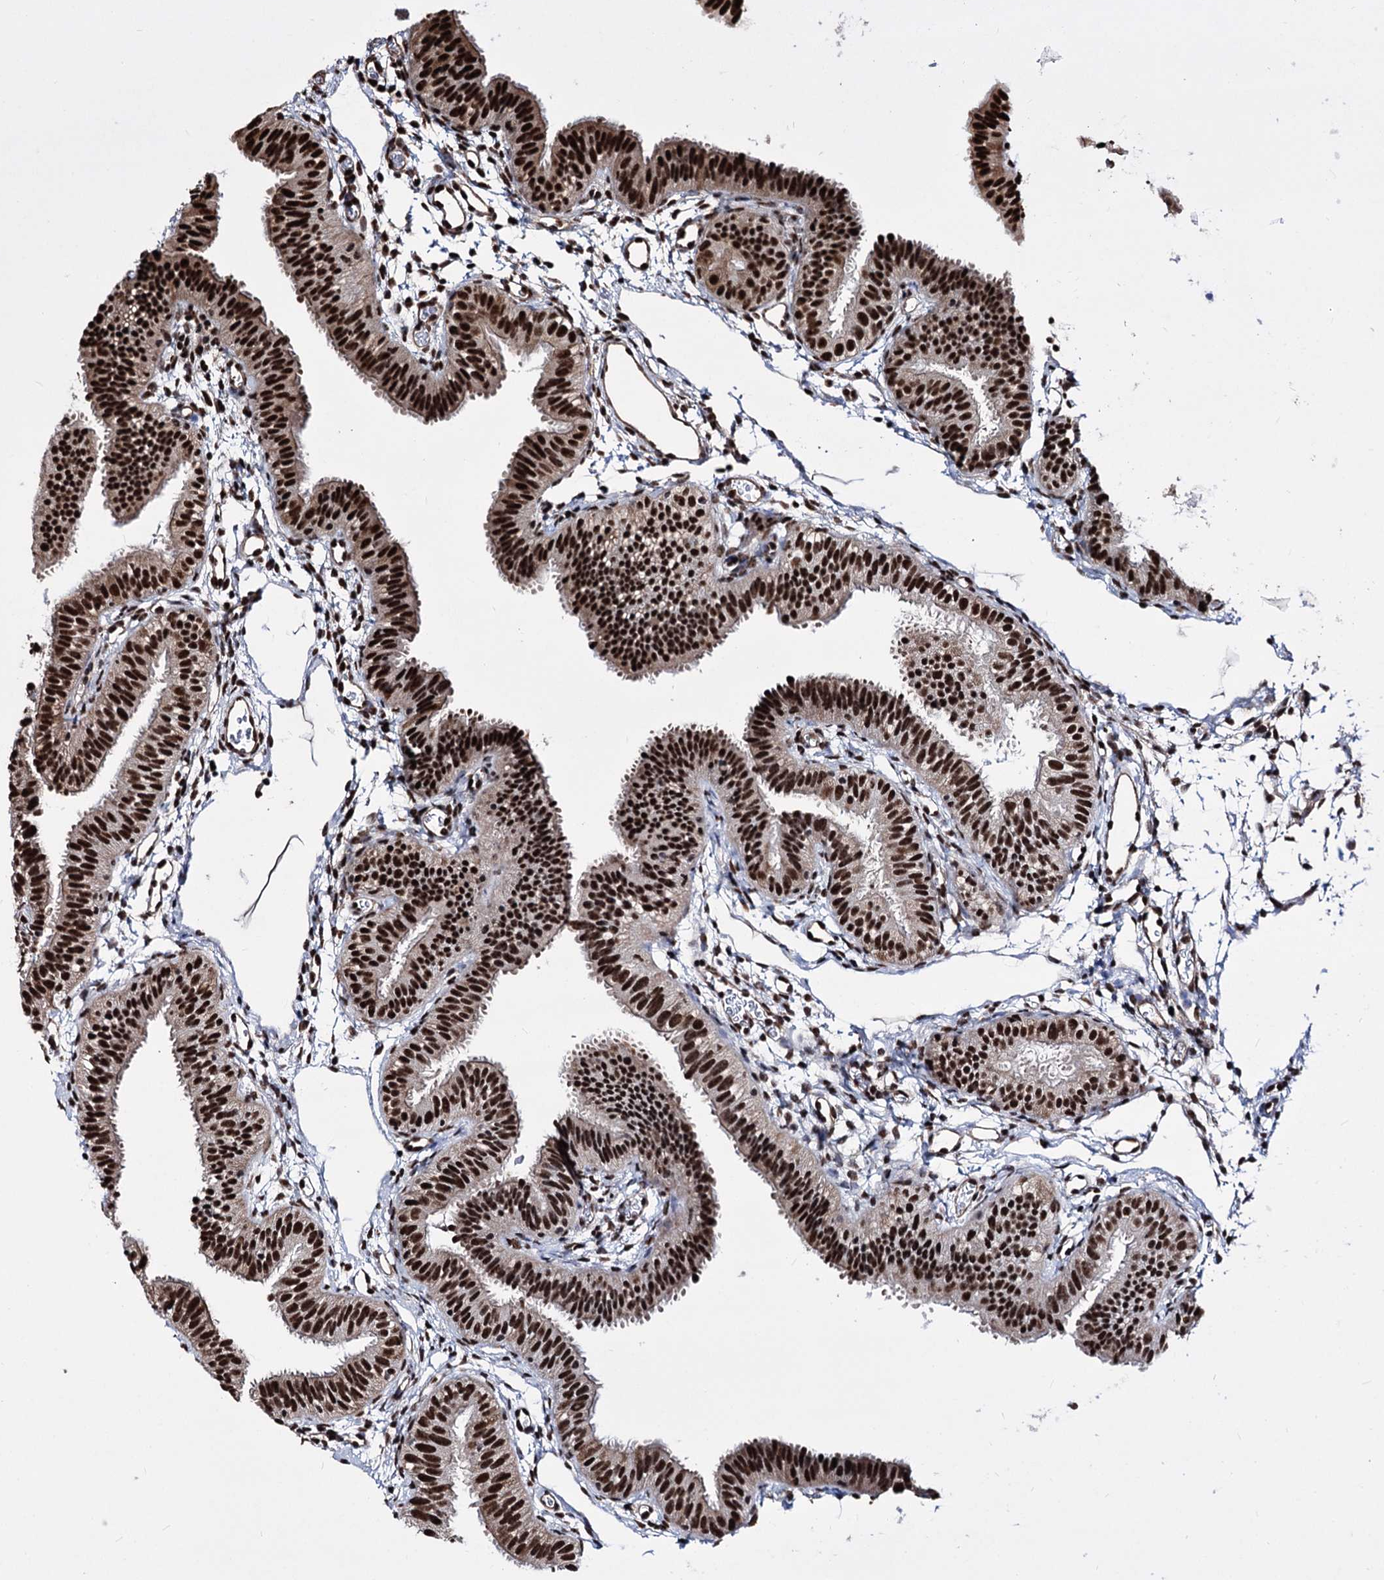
{"staining": {"intensity": "strong", "quantity": "25%-75%", "location": "nuclear"}, "tissue": "fallopian tube", "cell_type": "Glandular cells", "image_type": "normal", "snomed": [{"axis": "morphology", "description": "Normal tissue, NOS"}, {"axis": "topography", "description": "Fallopian tube"}], "caption": "DAB (3,3'-diaminobenzidine) immunohistochemical staining of normal human fallopian tube reveals strong nuclear protein staining in approximately 25%-75% of glandular cells.", "gene": "CHMP7", "patient": {"sex": "female", "age": 35}}